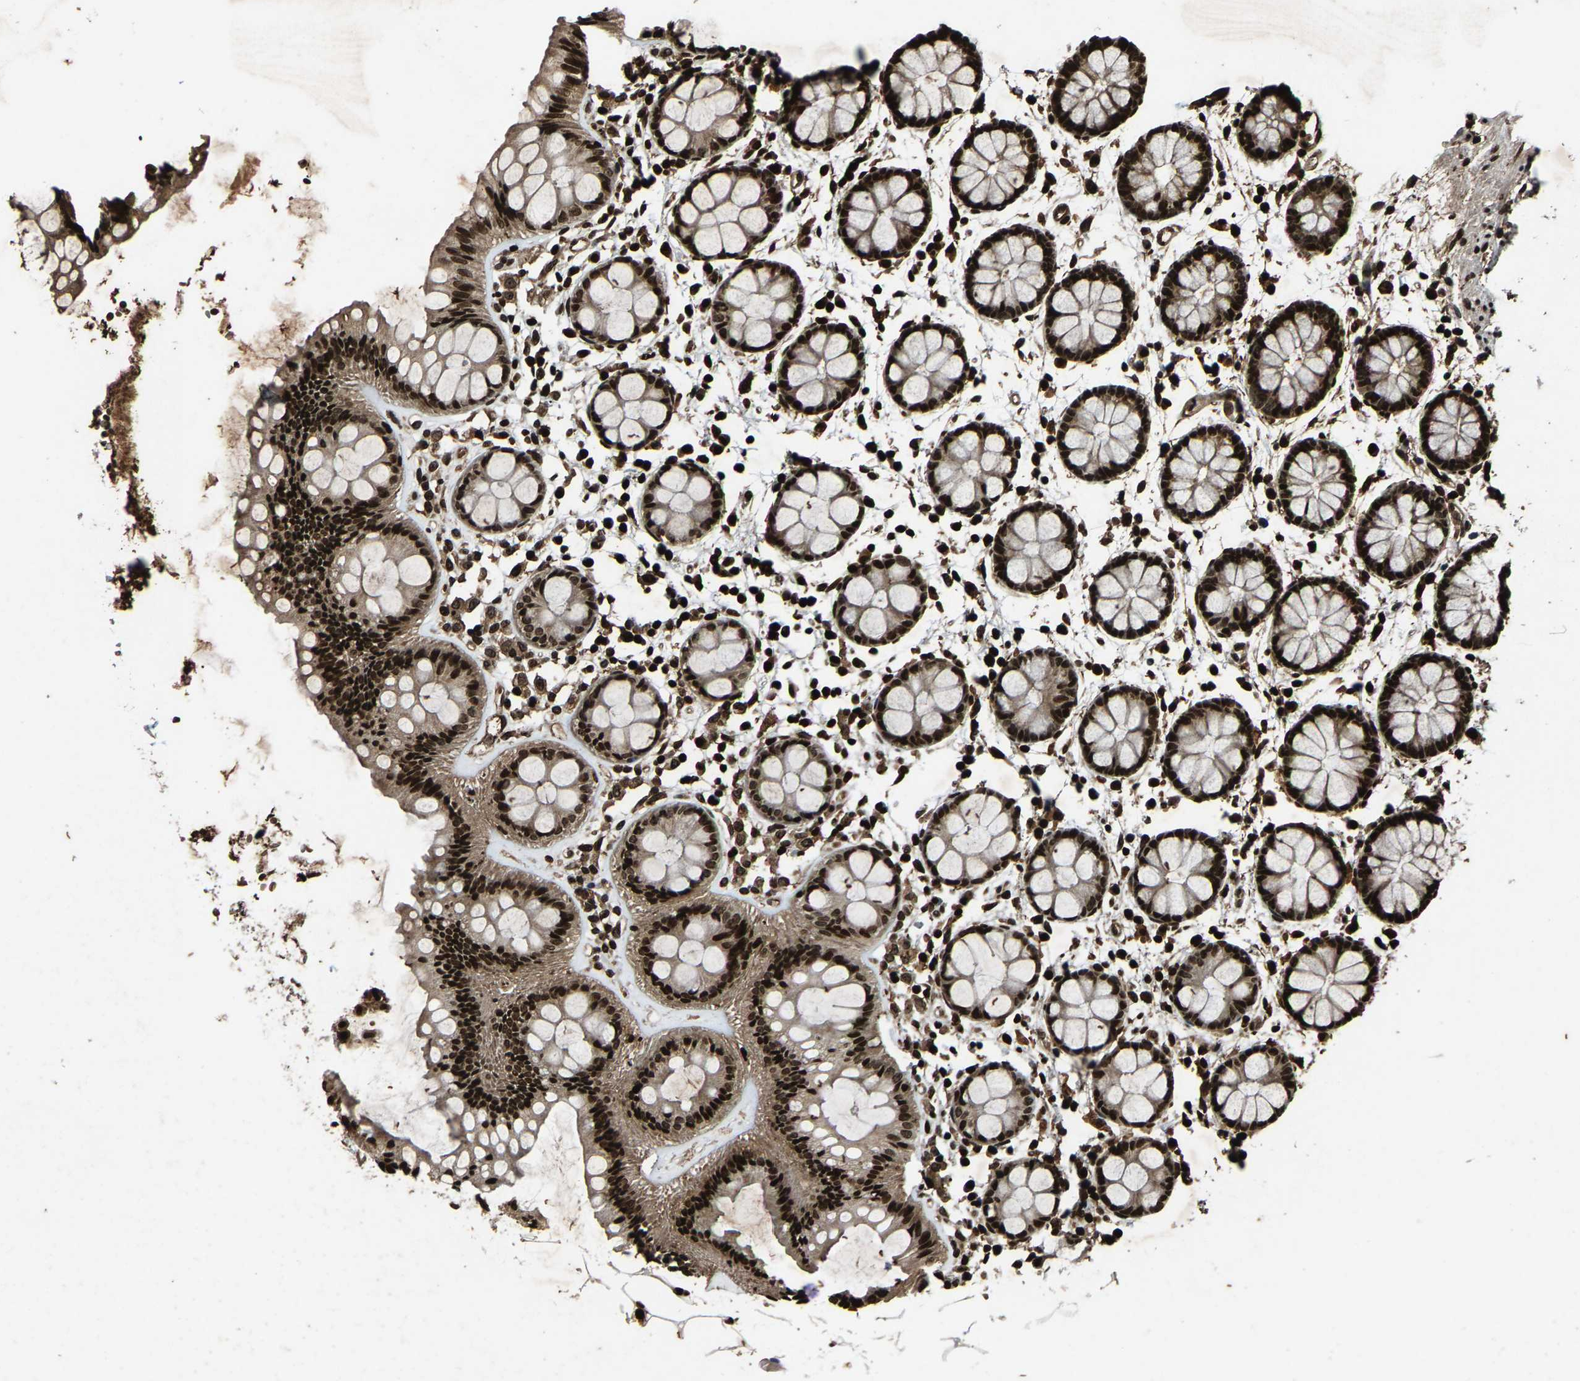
{"staining": {"intensity": "strong", "quantity": ">75%", "location": "cytoplasmic/membranous,nuclear"}, "tissue": "rectum", "cell_type": "Glandular cells", "image_type": "normal", "snomed": [{"axis": "morphology", "description": "Normal tissue, NOS"}, {"axis": "topography", "description": "Rectum"}], "caption": "Immunohistochemistry of benign rectum displays high levels of strong cytoplasmic/membranous,nuclear expression in about >75% of glandular cells. The staining was performed using DAB, with brown indicating positive protein expression. Nuclei are stained blue with hematoxylin.", "gene": "H4C1", "patient": {"sex": "female", "age": 66}}